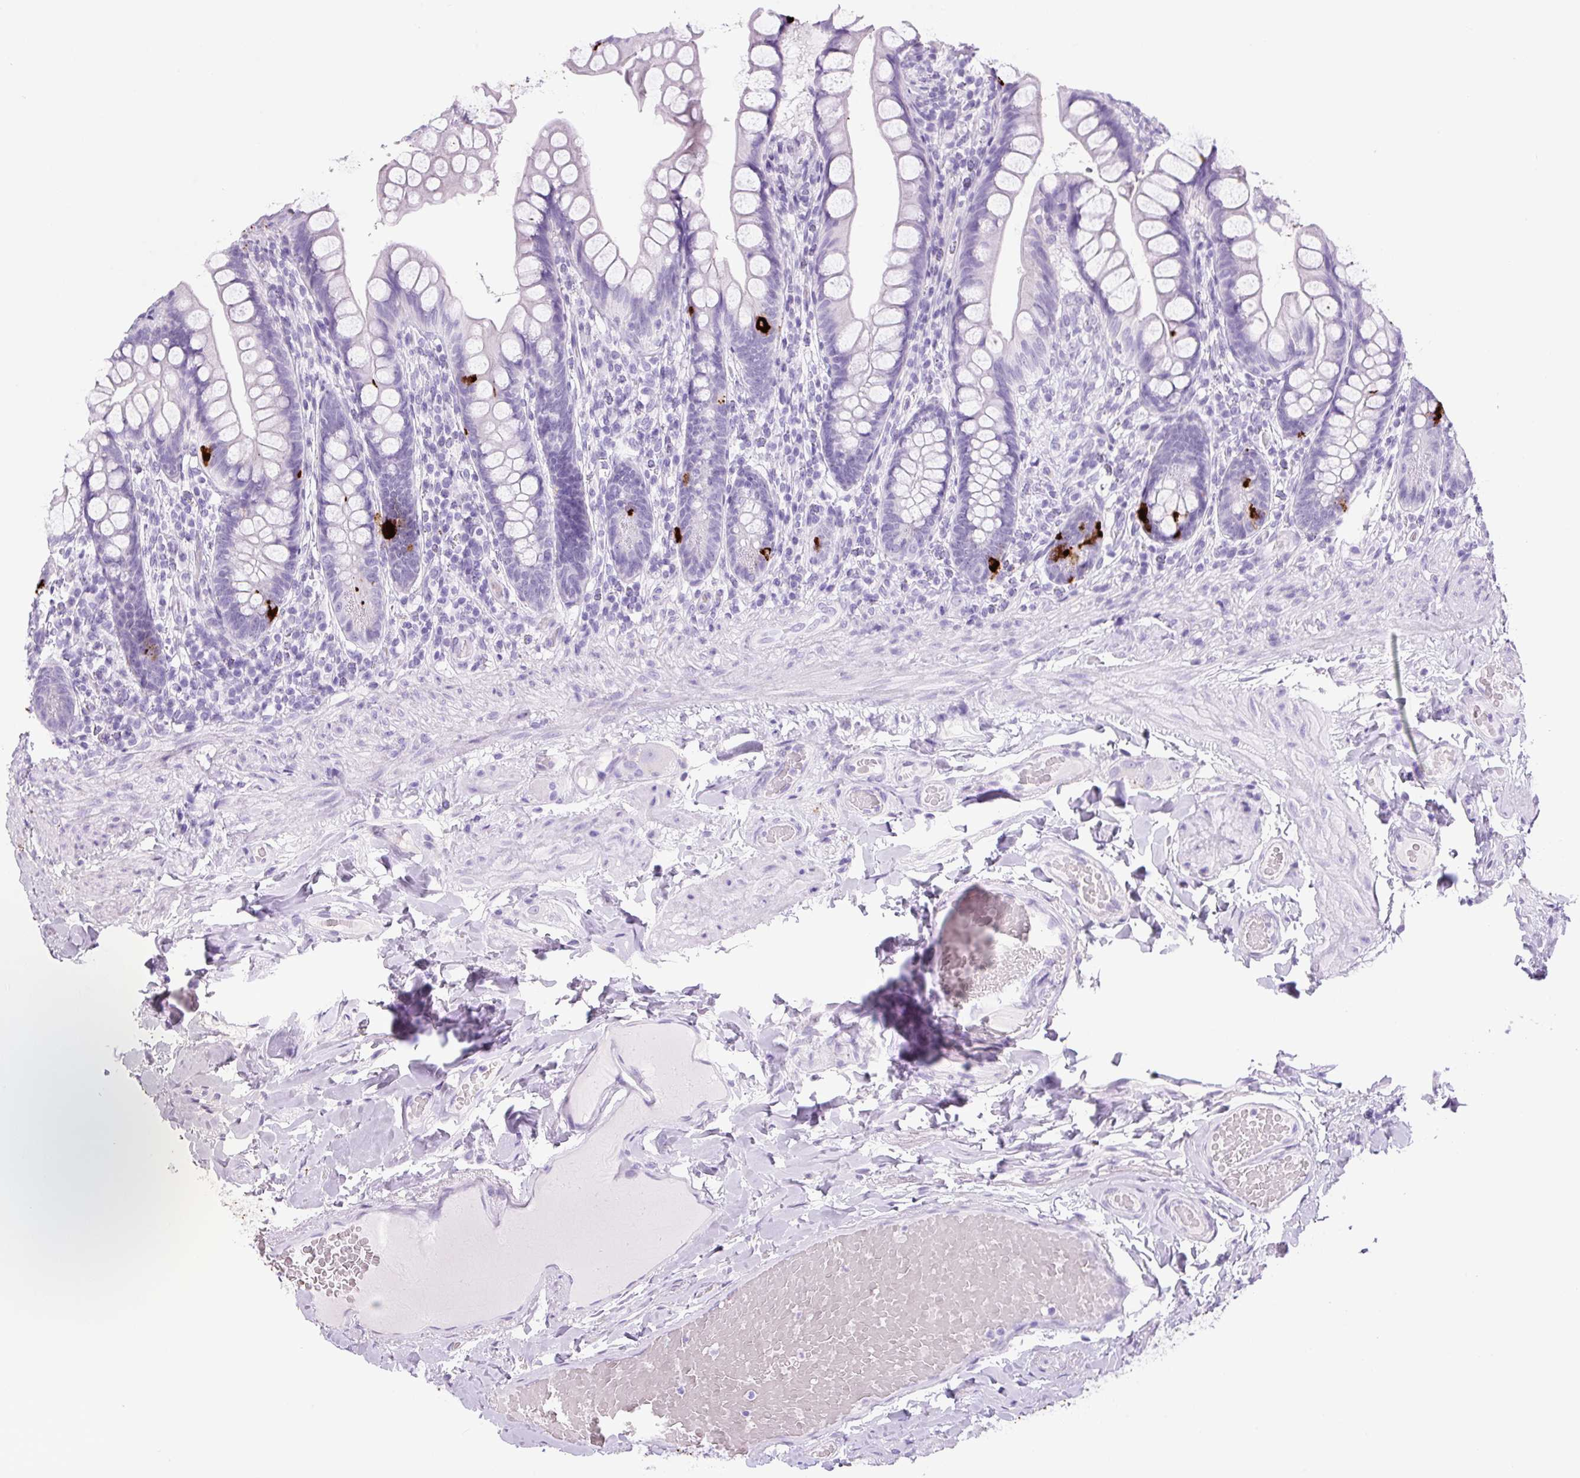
{"staining": {"intensity": "strong", "quantity": "<25%", "location": "cytoplasmic/membranous"}, "tissue": "small intestine", "cell_type": "Glandular cells", "image_type": "normal", "snomed": [{"axis": "morphology", "description": "Normal tissue, NOS"}, {"axis": "topography", "description": "Small intestine"}], "caption": "This histopathology image demonstrates unremarkable small intestine stained with immunohistochemistry to label a protein in brown. The cytoplasmic/membranous of glandular cells show strong positivity for the protein. Nuclei are counter-stained blue.", "gene": "CHGA", "patient": {"sex": "male", "age": 70}}